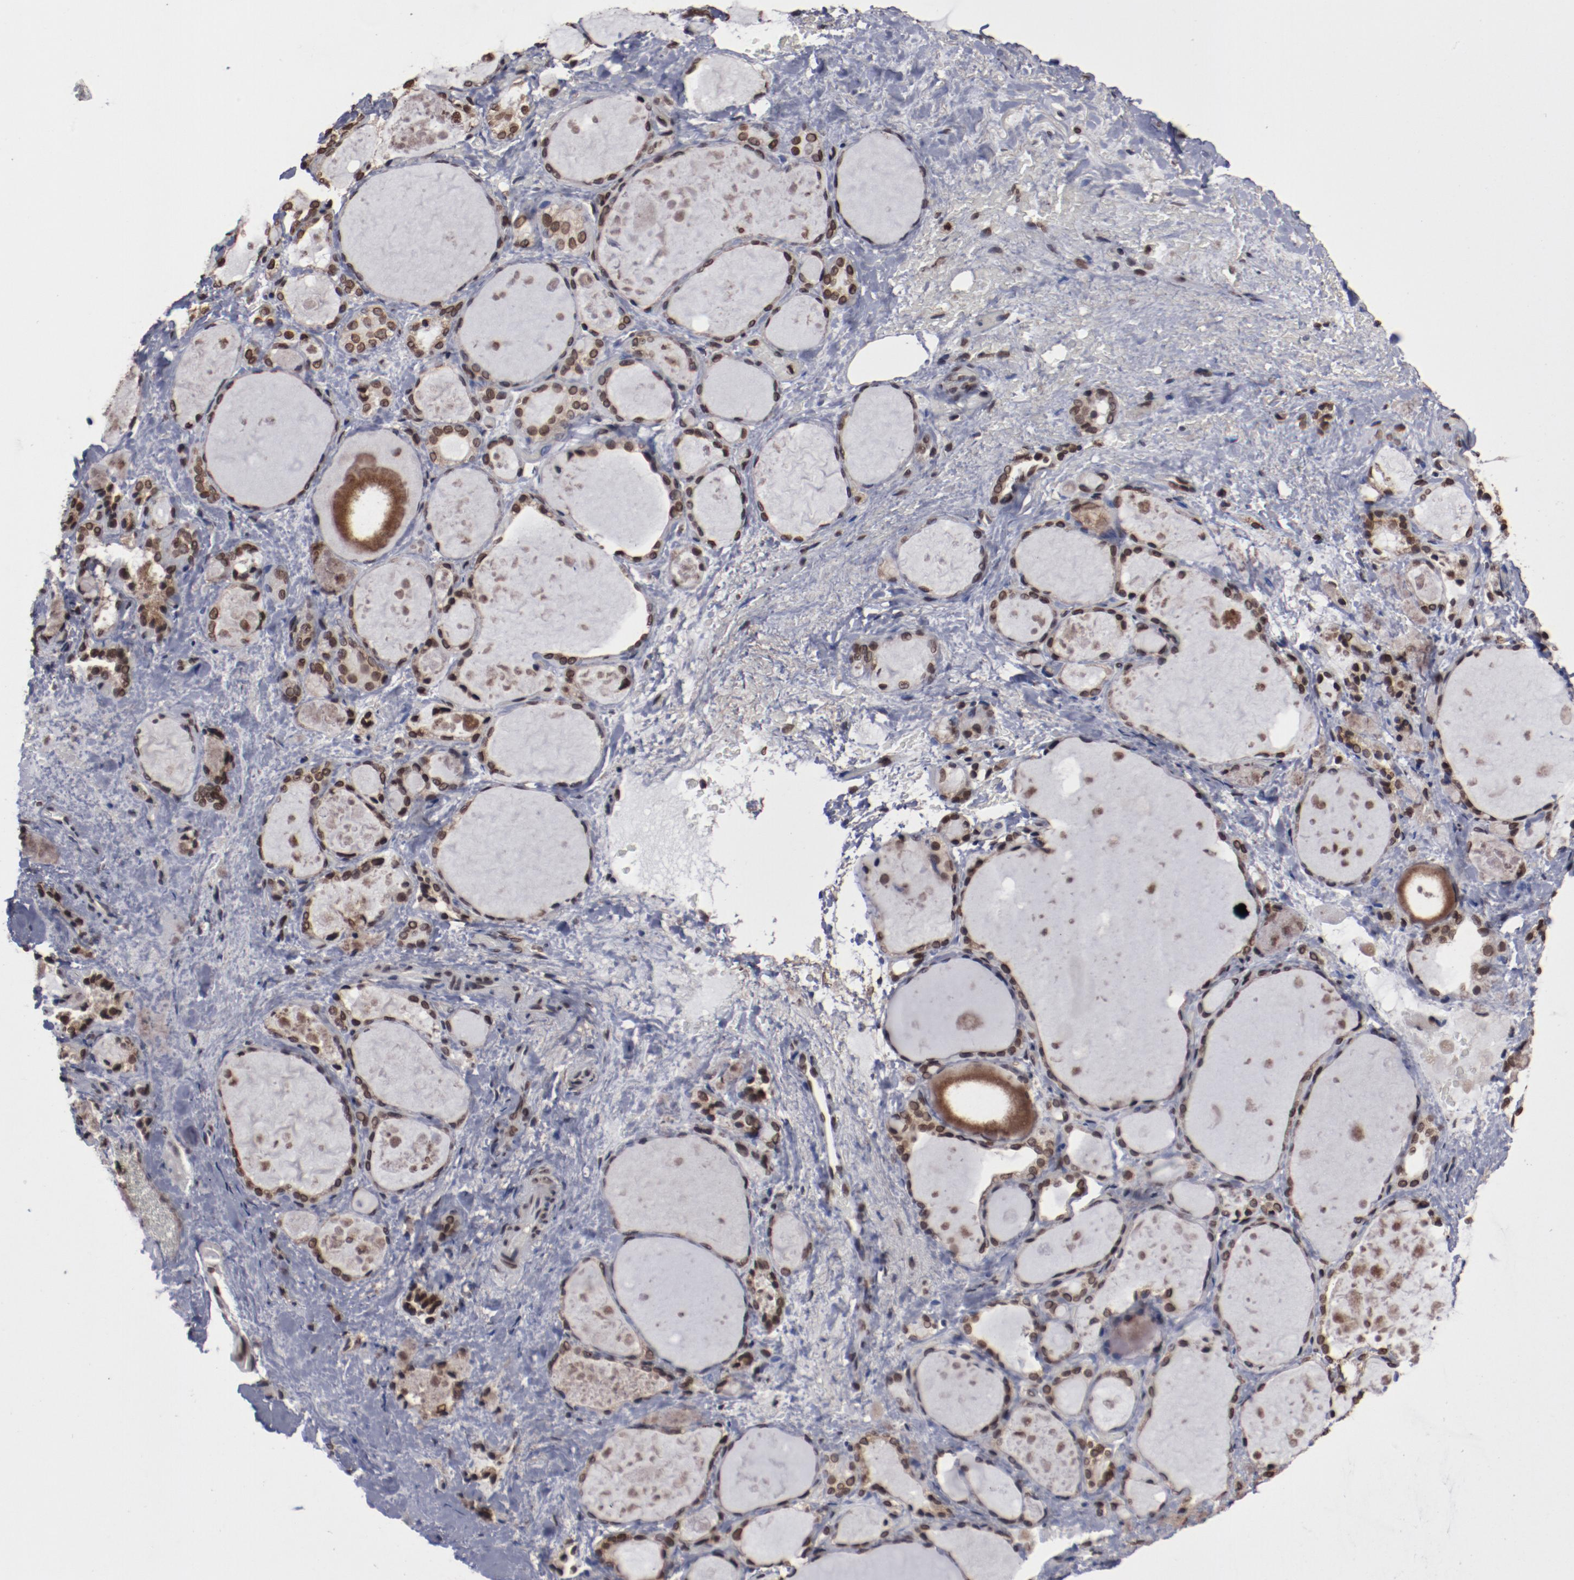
{"staining": {"intensity": "moderate", "quantity": ">75%", "location": "nuclear"}, "tissue": "thyroid gland", "cell_type": "Glandular cells", "image_type": "normal", "snomed": [{"axis": "morphology", "description": "Normal tissue, NOS"}, {"axis": "topography", "description": "Thyroid gland"}], "caption": "IHC of normal human thyroid gland reveals medium levels of moderate nuclear staining in approximately >75% of glandular cells.", "gene": "AKT1", "patient": {"sex": "female", "age": 75}}